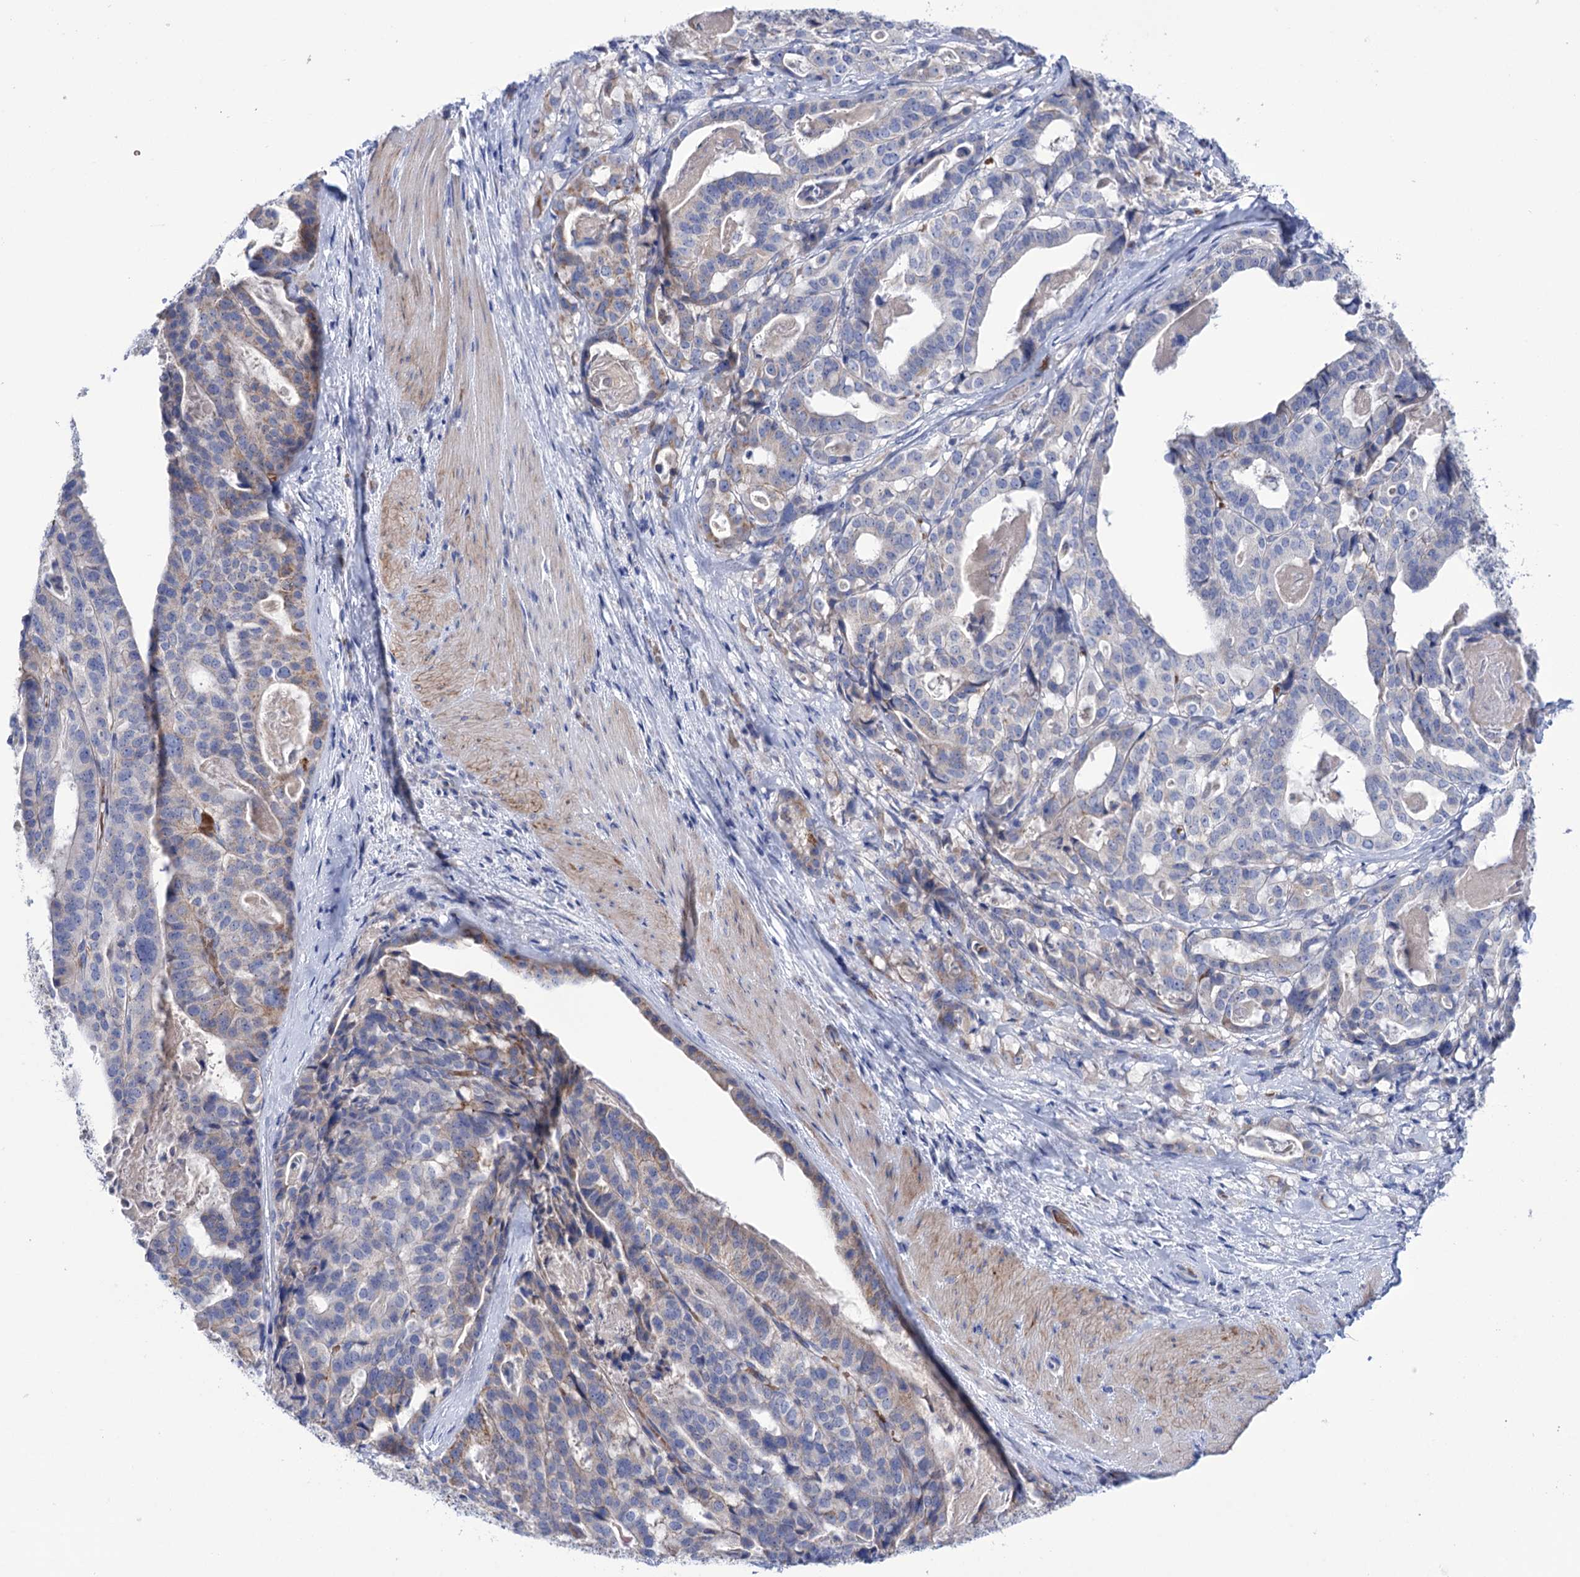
{"staining": {"intensity": "weak", "quantity": "<25%", "location": "cytoplasmic/membranous"}, "tissue": "stomach cancer", "cell_type": "Tumor cells", "image_type": "cancer", "snomed": [{"axis": "morphology", "description": "Adenocarcinoma, NOS"}, {"axis": "topography", "description": "Stomach"}], "caption": "This is an immunohistochemistry (IHC) micrograph of stomach adenocarcinoma. There is no staining in tumor cells.", "gene": "YARS2", "patient": {"sex": "male", "age": 48}}